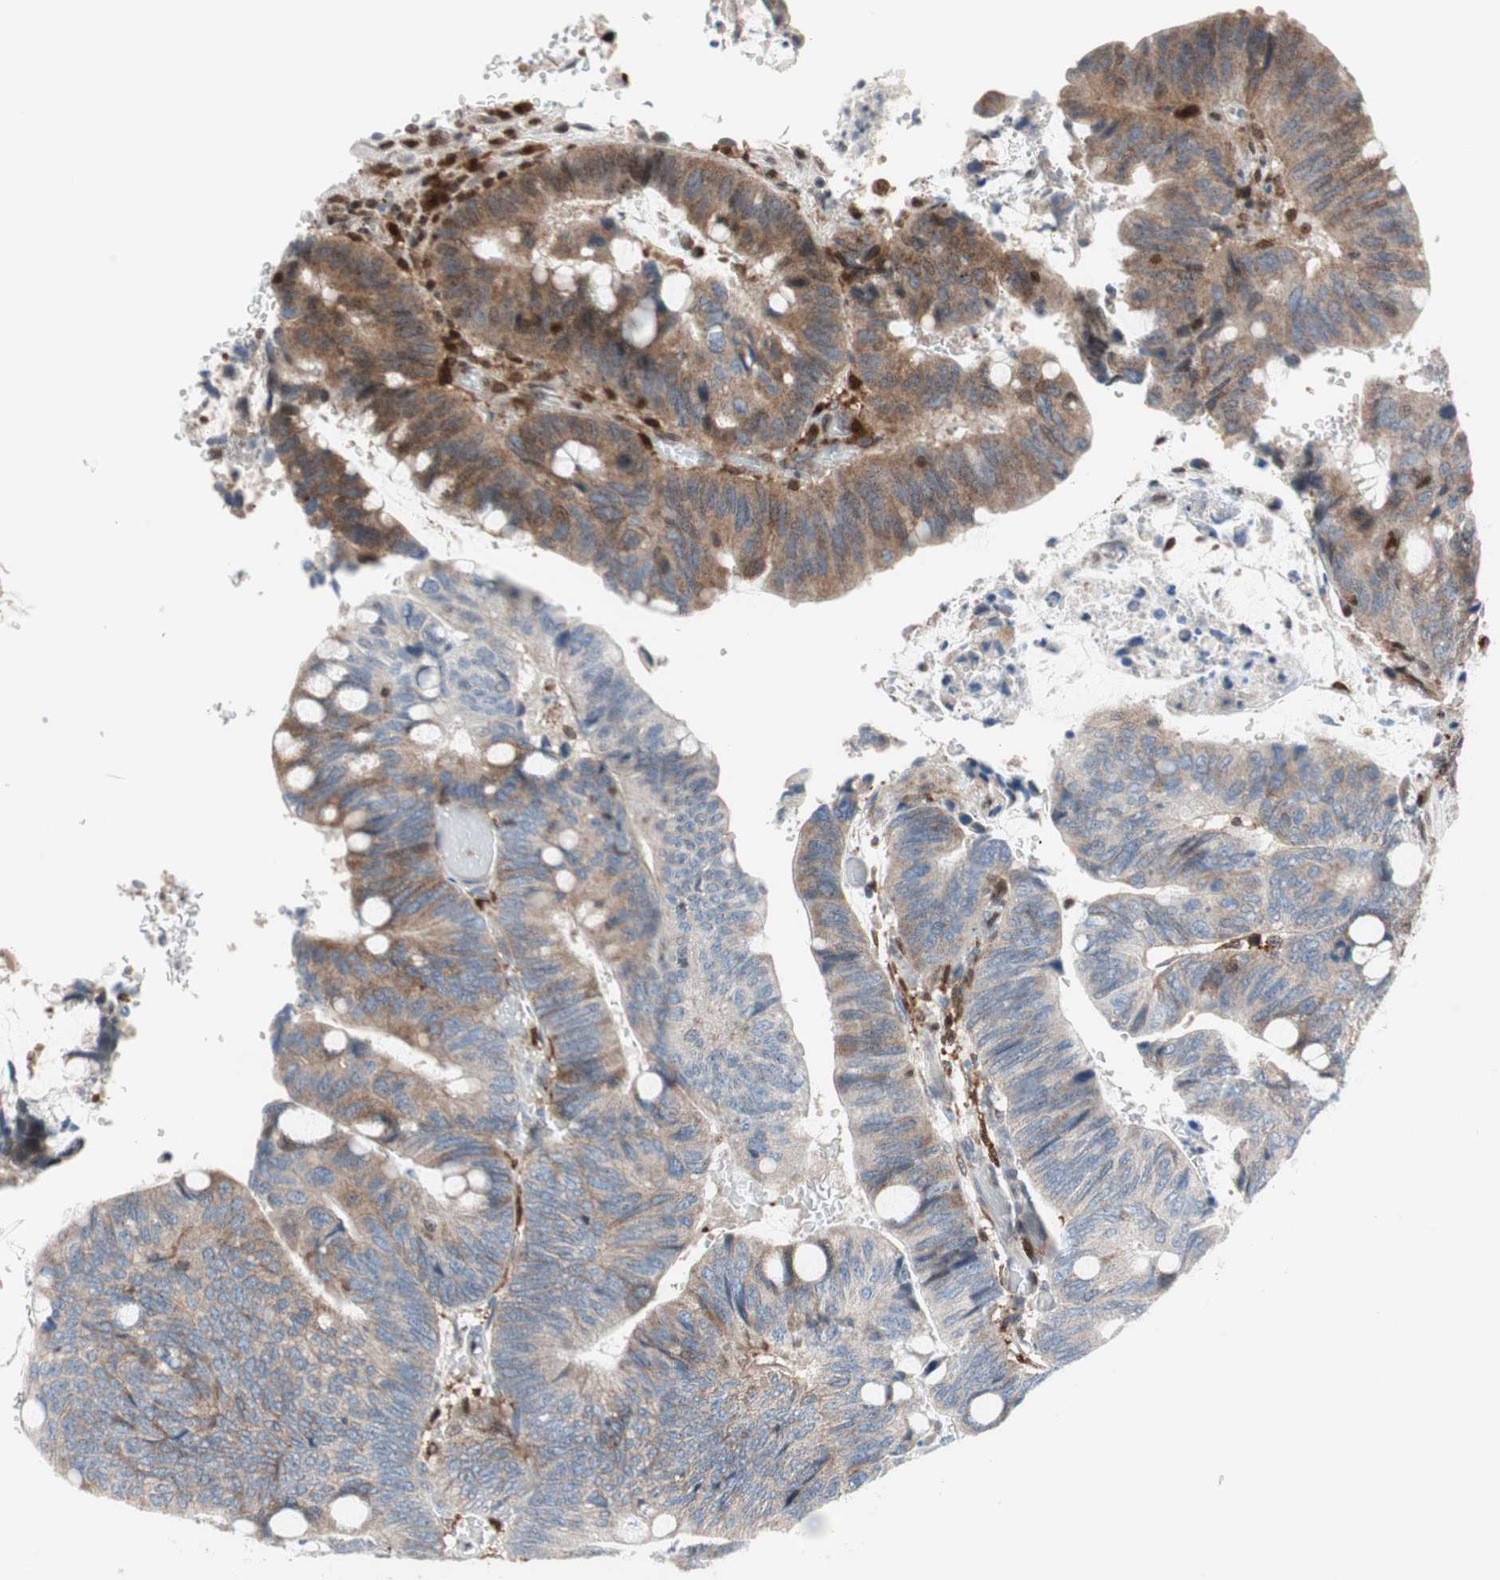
{"staining": {"intensity": "moderate", "quantity": ">75%", "location": "cytoplasmic/membranous"}, "tissue": "colorectal cancer", "cell_type": "Tumor cells", "image_type": "cancer", "snomed": [{"axis": "morphology", "description": "Normal tissue, NOS"}, {"axis": "morphology", "description": "Adenocarcinoma, NOS"}, {"axis": "topography", "description": "Rectum"}, {"axis": "topography", "description": "Peripheral nerve tissue"}], "caption": "Immunohistochemical staining of human colorectal adenocarcinoma exhibits medium levels of moderate cytoplasmic/membranous expression in about >75% of tumor cells.", "gene": "RGS10", "patient": {"sex": "male", "age": 92}}